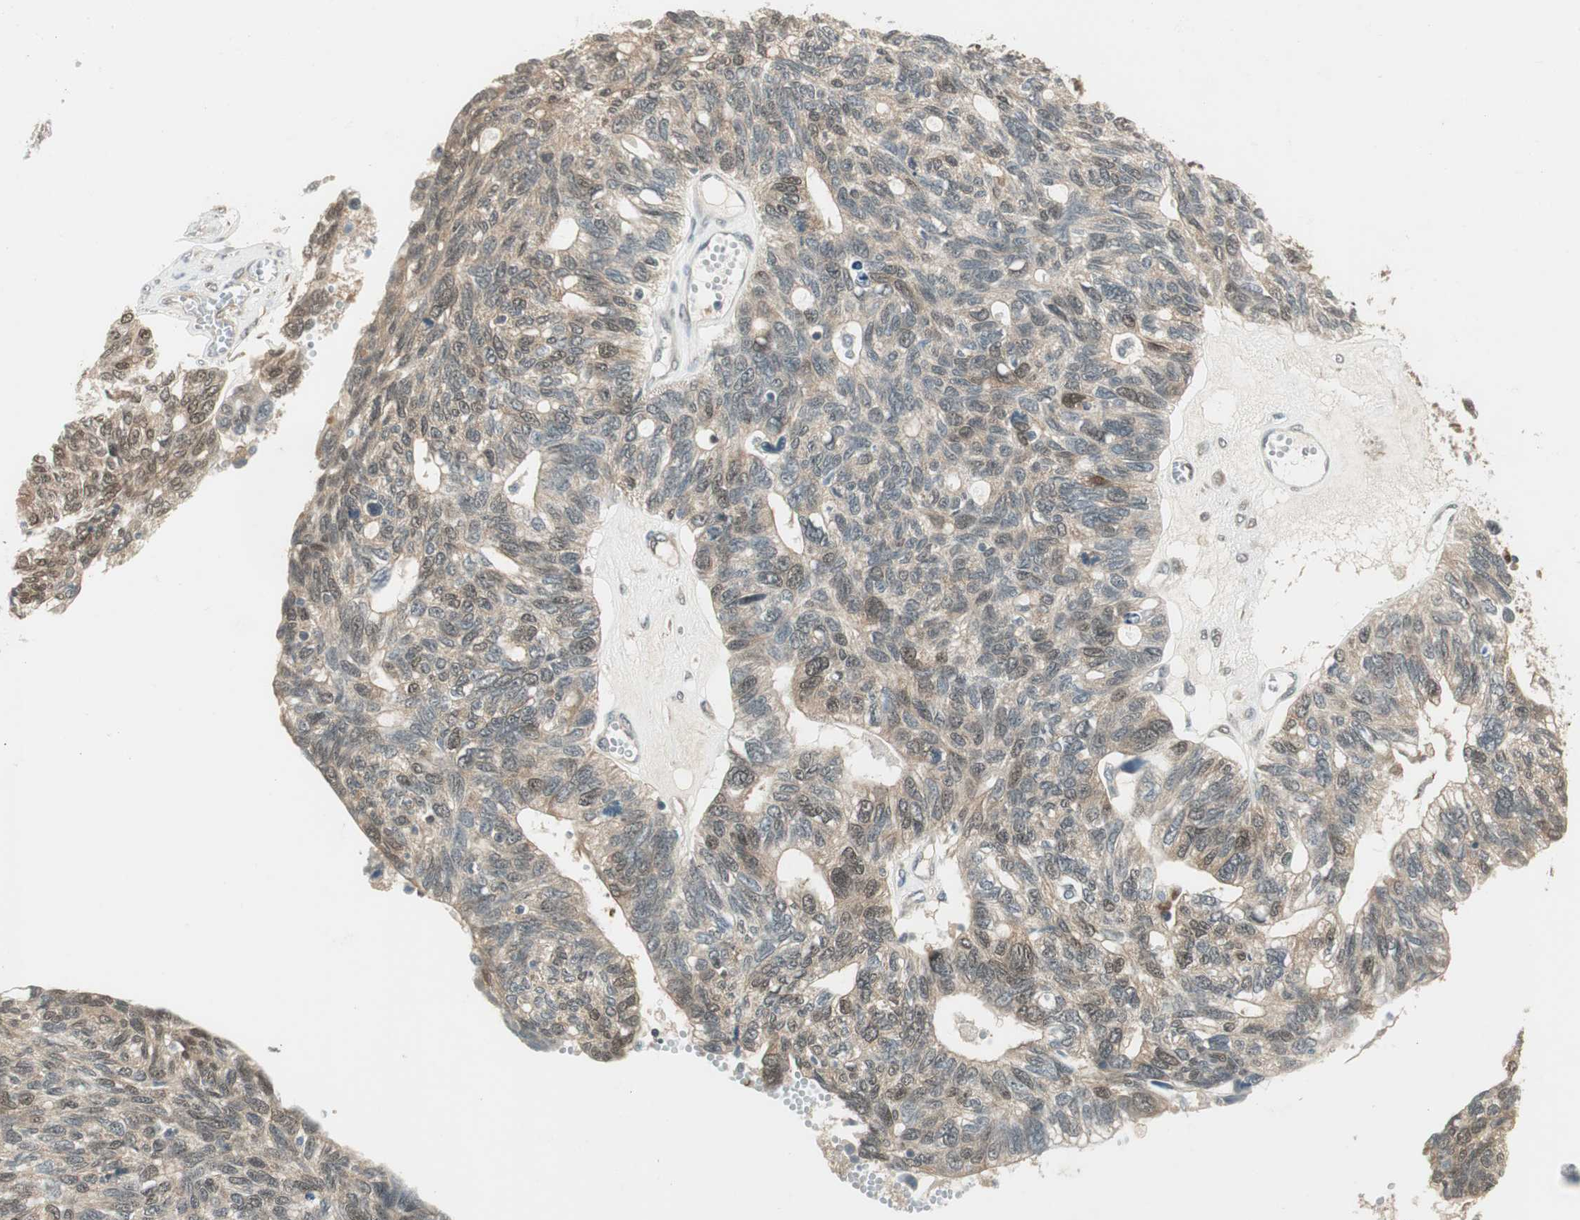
{"staining": {"intensity": "weak", "quantity": "25%-75%", "location": "cytoplasmic/membranous"}, "tissue": "ovarian cancer", "cell_type": "Tumor cells", "image_type": "cancer", "snomed": [{"axis": "morphology", "description": "Cystadenocarcinoma, serous, NOS"}, {"axis": "topography", "description": "Ovary"}], "caption": "A histopathology image of serous cystadenocarcinoma (ovarian) stained for a protein displays weak cytoplasmic/membranous brown staining in tumor cells. Using DAB (brown) and hematoxylin (blue) stains, captured at high magnification using brightfield microscopy.", "gene": "IPO5", "patient": {"sex": "female", "age": 79}}